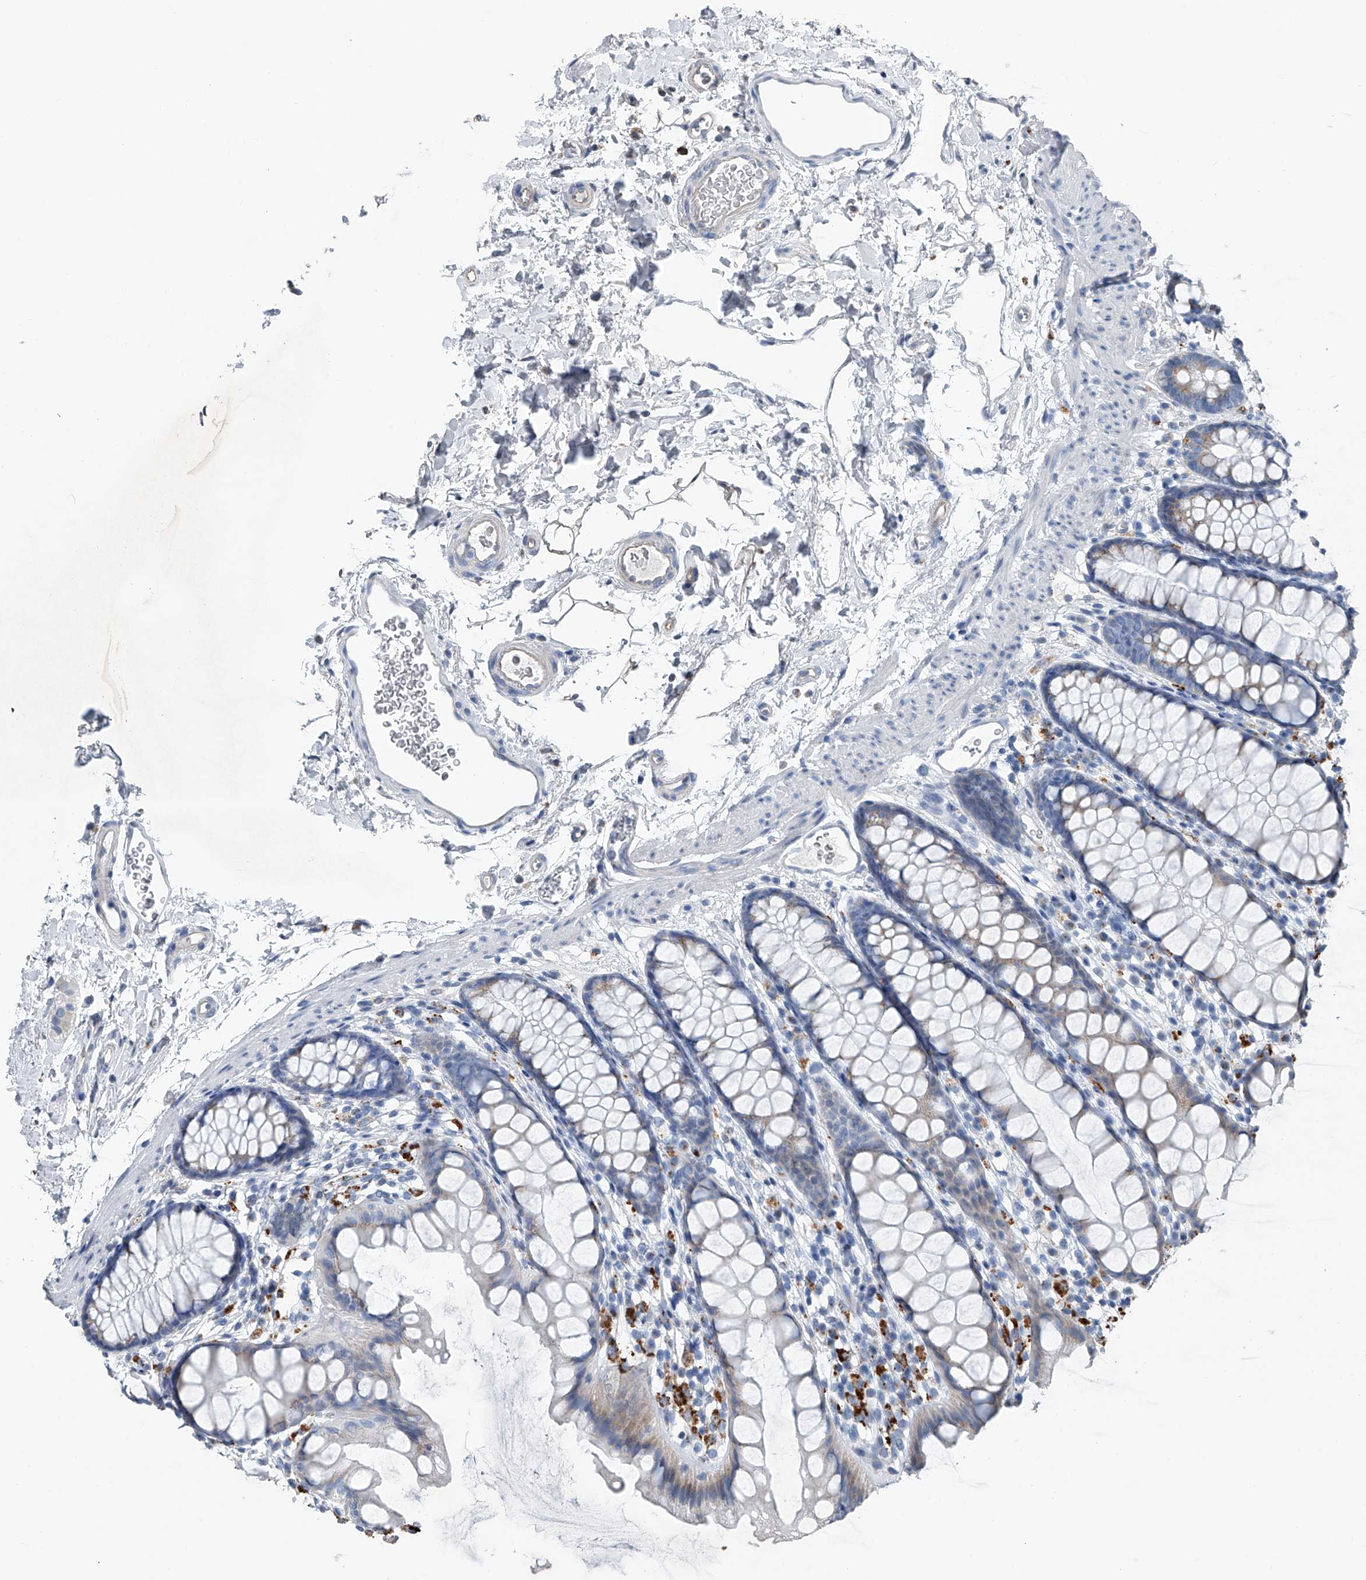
{"staining": {"intensity": "weak", "quantity": "<25%", "location": "cytoplasmic/membranous"}, "tissue": "rectum", "cell_type": "Glandular cells", "image_type": "normal", "snomed": [{"axis": "morphology", "description": "Normal tissue, NOS"}, {"axis": "topography", "description": "Rectum"}], "caption": "Immunohistochemistry micrograph of unremarkable rectum stained for a protein (brown), which demonstrates no positivity in glandular cells. (DAB immunohistochemistry (IHC) visualized using brightfield microscopy, high magnification).", "gene": "ZNF772", "patient": {"sex": "female", "age": 65}}